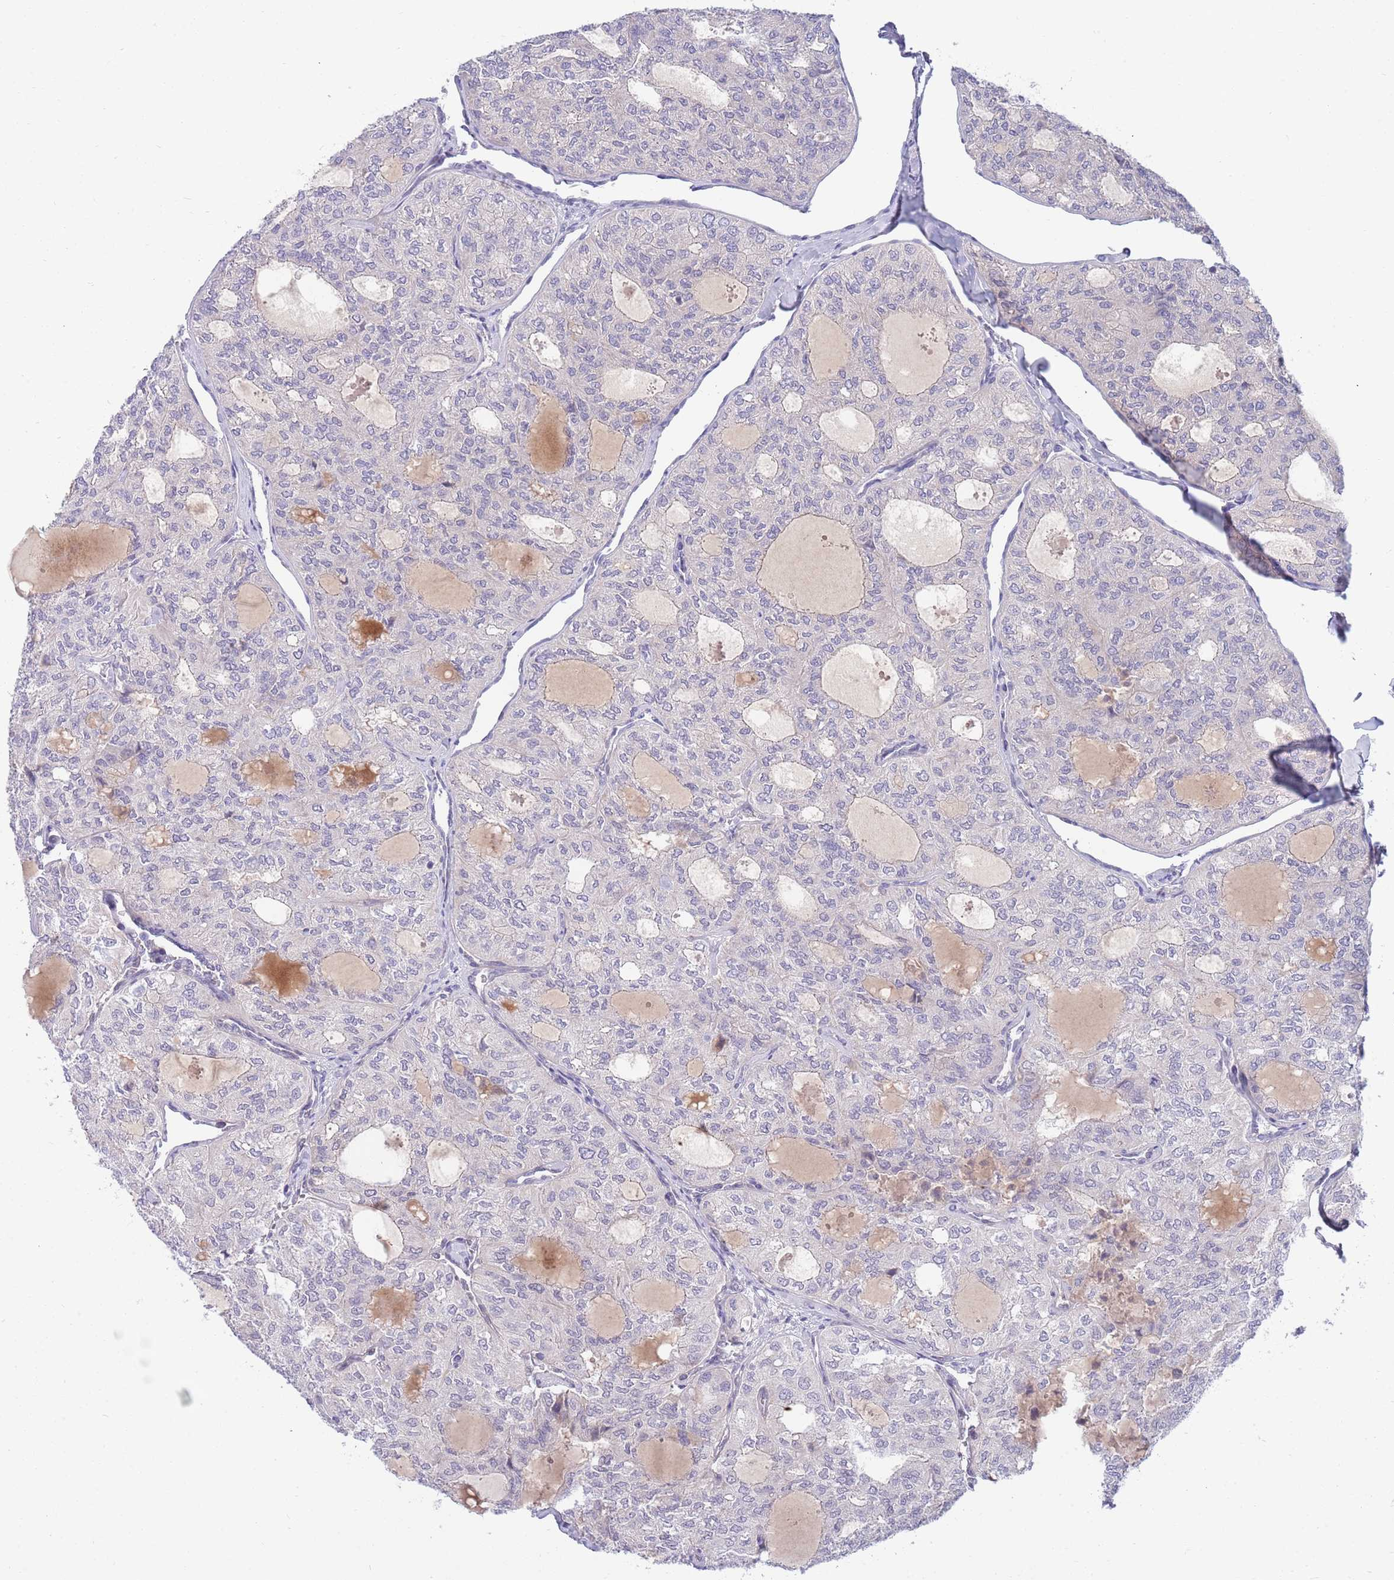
{"staining": {"intensity": "negative", "quantity": "none", "location": "none"}, "tissue": "thyroid cancer", "cell_type": "Tumor cells", "image_type": "cancer", "snomed": [{"axis": "morphology", "description": "Follicular adenoma carcinoma, NOS"}, {"axis": "topography", "description": "Thyroid gland"}], "caption": "Immunohistochemistry of thyroid cancer reveals no positivity in tumor cells. (IHC, brightfield microscopy, high magnification).", "gene": "NLRP6", "patient": {"sex": "male", "age": 75}}